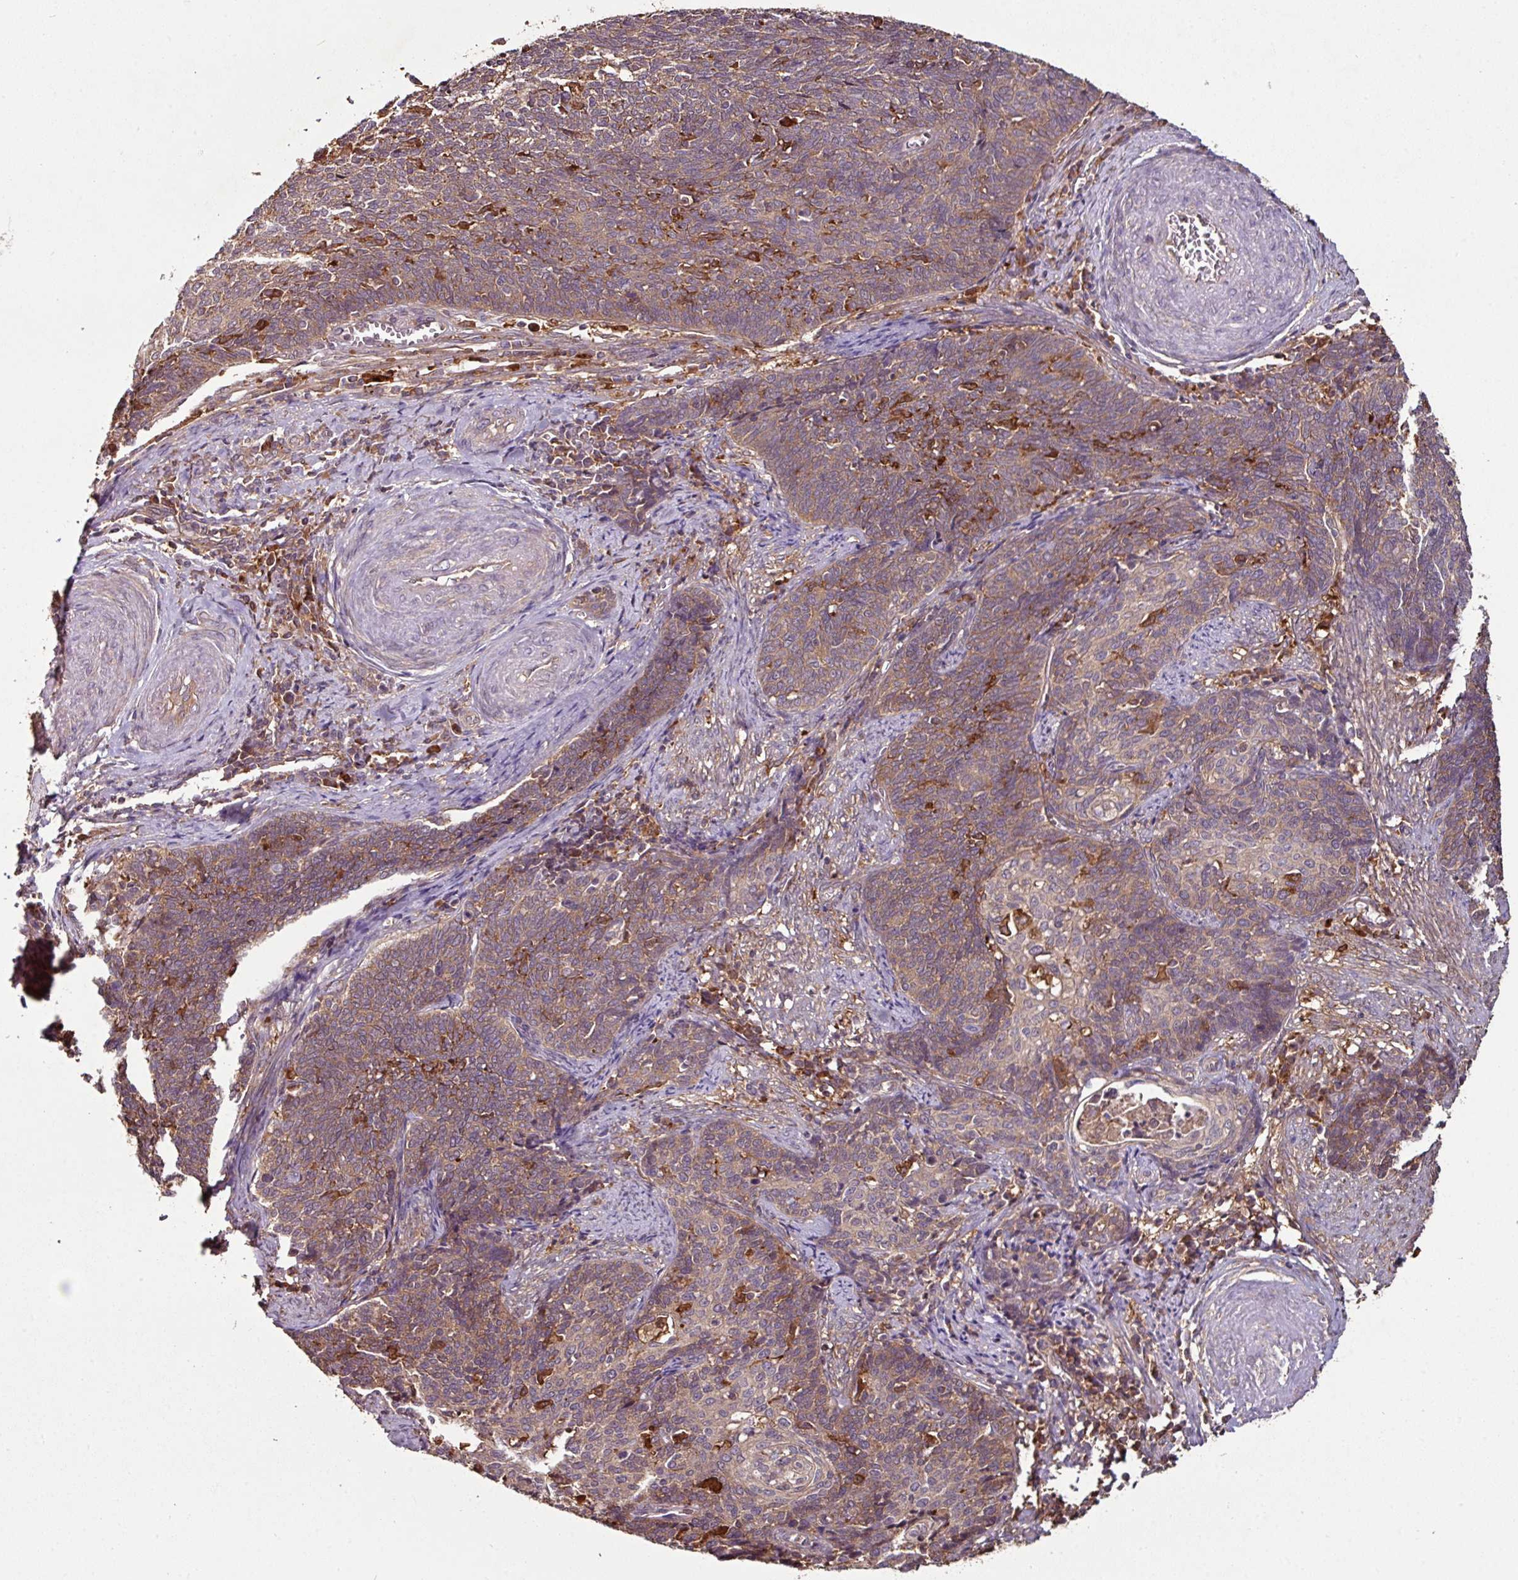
{"staining": {"intensity": "moderate", "quantity": ">75%", "location": "cytoplasmic/membranous"}, "tissue": "cervical cancer", "cell_type": "Tumor cells", "image_type": "cancer", "snomed": [{"axis": "morphology", "description": "Squamous cell carcinoma, NOS"}, {"axis": "topography", "description": "Cervix"}], "caption": "DAB (3,3'-diaminobenzidine) immunohistochemical staining of human cervical squamous cell carcinoma shows moderate cytoplasmic/membranous protein positivity in approximately >75% of tumor cells. (IHC, brightfield microscopy, high magnification).", "gene": "GNPDA1", "patient": {"sex": "female", "age": 39}}